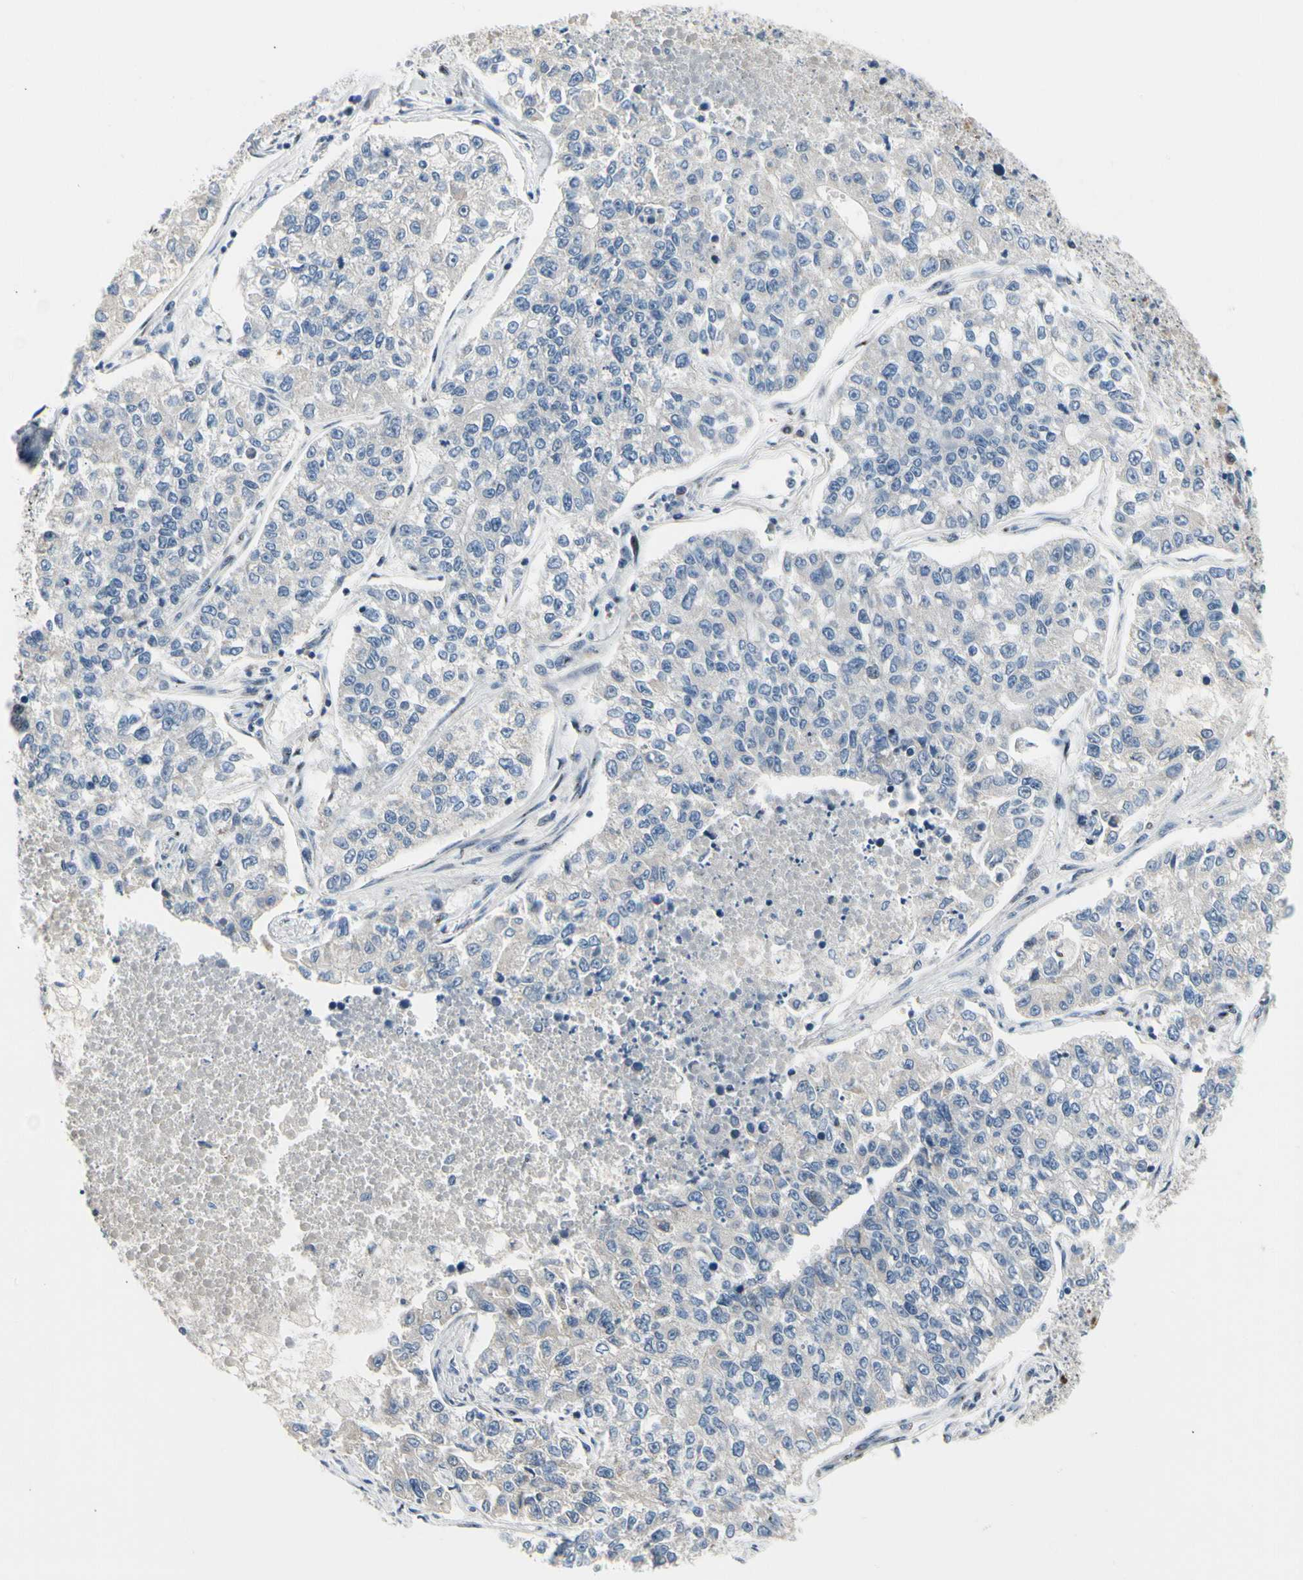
{"staining": {"intensity": "negative", "quantity": "none", "location": "none"}, "tissue": "lung cancer", "cell_type": "Tumor cells", "image_type": "cancer", "snomed": [{"axis": "morphology", "description": "Adenocarcinoma, NOS"}, {"axis": "topography", "description": "Lung"}], "caption": "This is an IHC photomicrograph of lung adenocarcinoma. There is no expression in tumor cells.", "gene": "NFASC", "patient": {"sex": "male", "age": 49}}